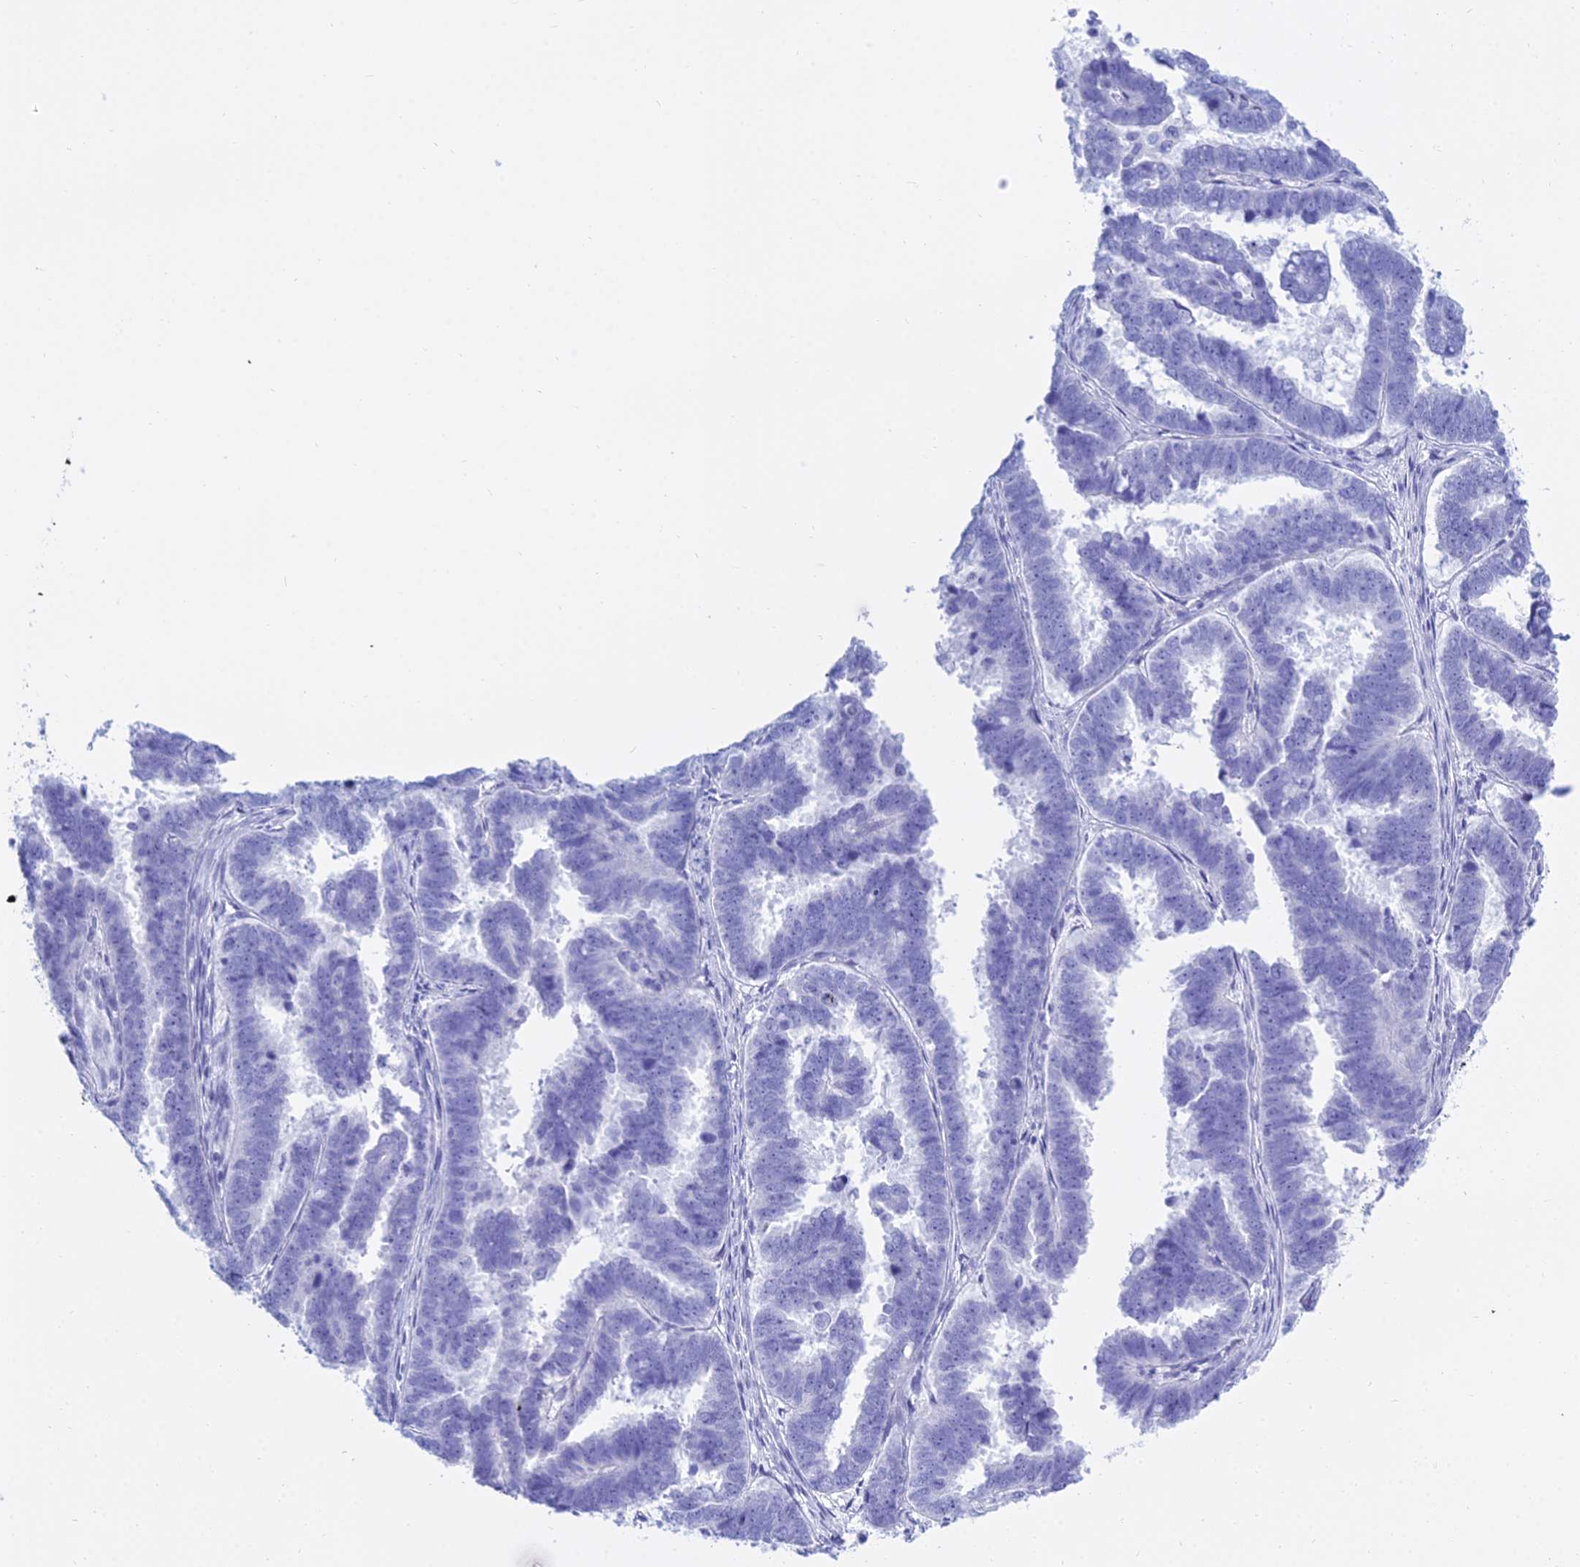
{"staining": {"intensity": "negative", "quantity": "none", "location": "none"}, "tissue": "endometrial cancer", "cell_type": "Tumor cells", "image_type": "cancer", "snomed": [{"axis": "morphology", "description": "Adenocarcinoma, NOS"}, {"axis": "topography", "description": "Endometrium"}], "caption": "This is a micrograph of immunohistochemistry (IHC) staining of endometrial adenocarcinoma, which shows no staining in tumor cells. Nuclei are stained in blue.", "gene": "PATE4", "patient": {"sex": "female", "age": 75}}